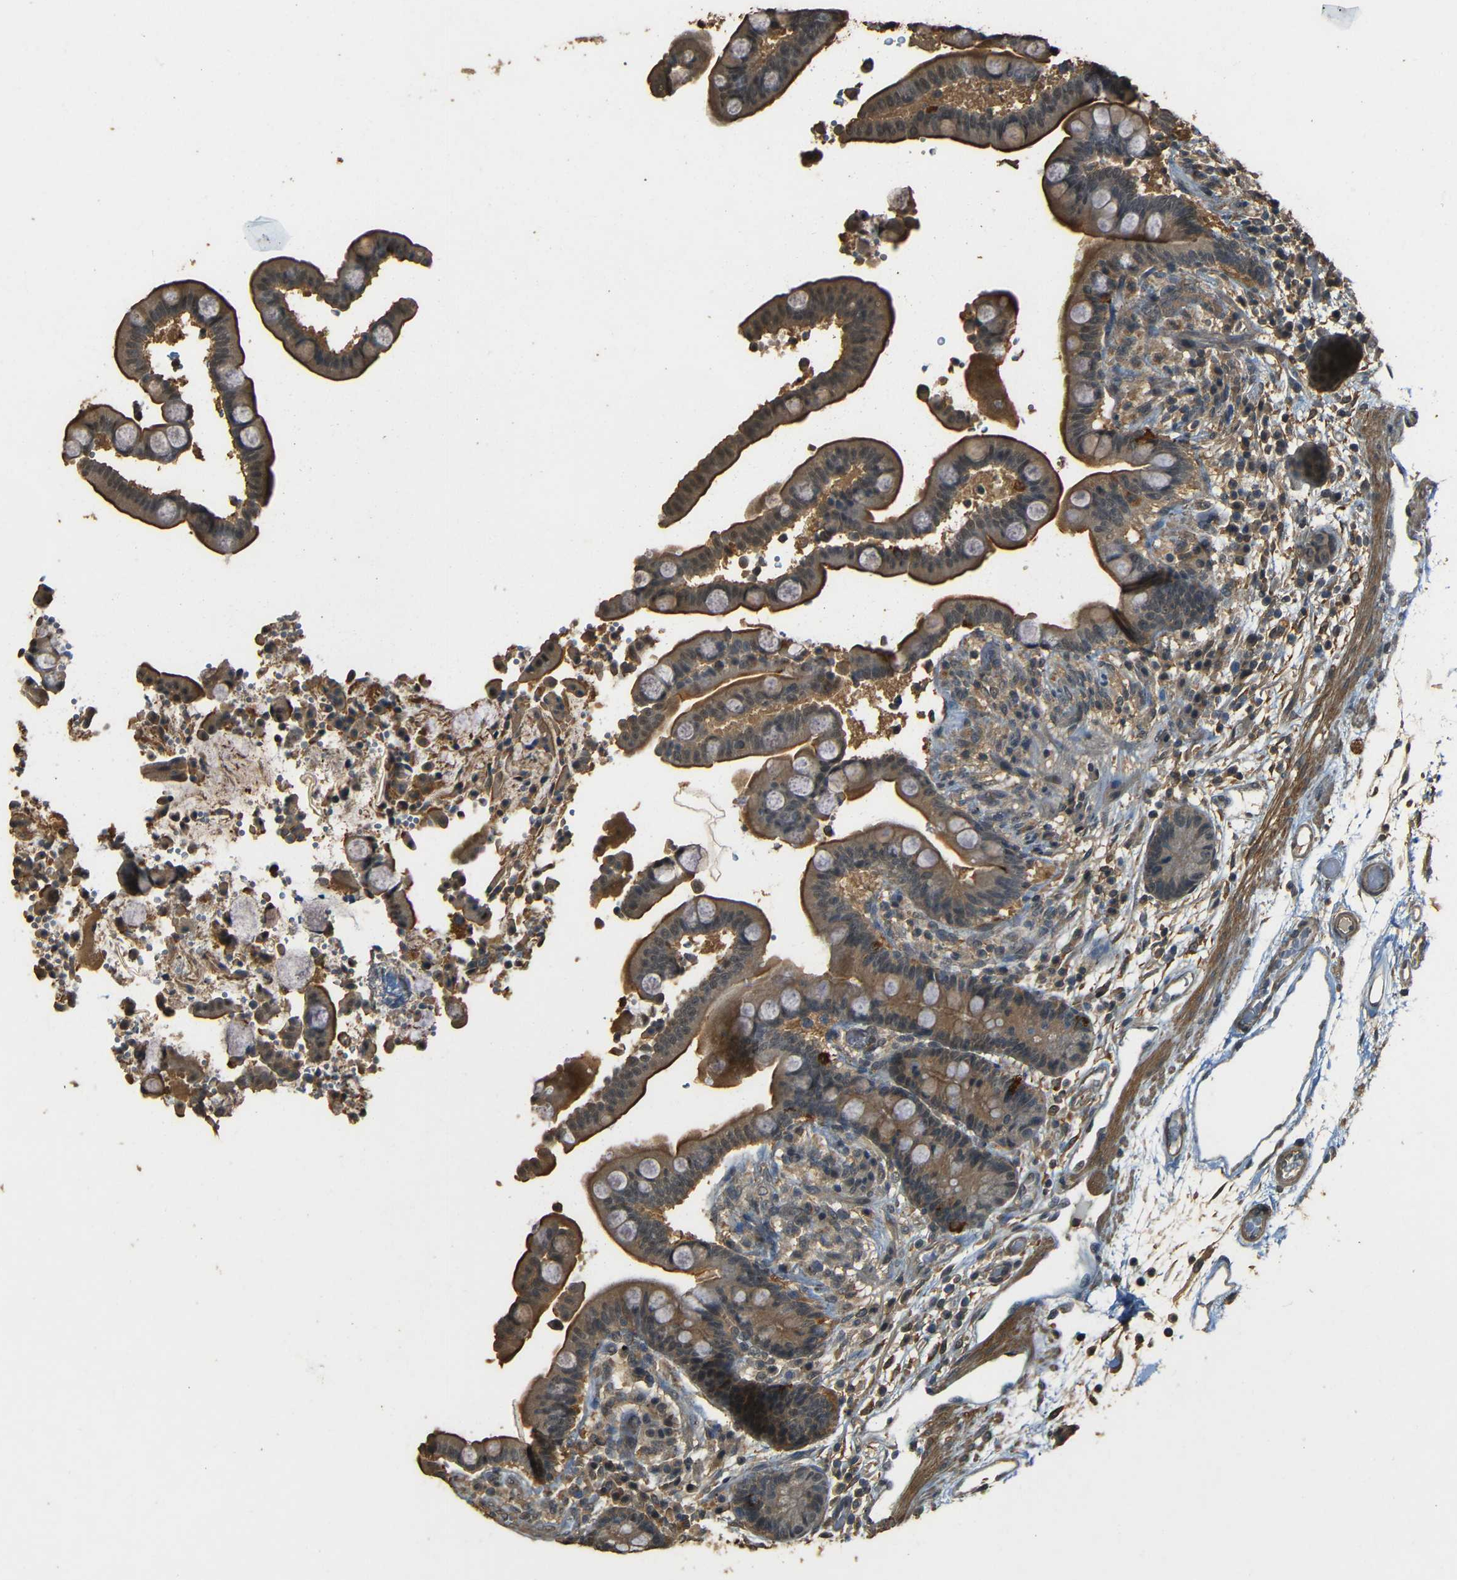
{"staining": {"intensity": "moderate", "quantity": ">75%", "location": "cytoplasmic/membranous"}, "tissue": "colon", "cell_type": "Endothelial cells", "image_type": "normal", "snomed": [{"axis": "morphology", "description": "Normal tissue, NOS"}, {"axis": "topography", "description": "Colon"}], "caption": "Endothelial cells show moderate cytoplasmic/membranous expression in about >75% of cells in unremarkable colon.", "gene": "PDE5A", "patient": {"sex": "male", "age": 73}}